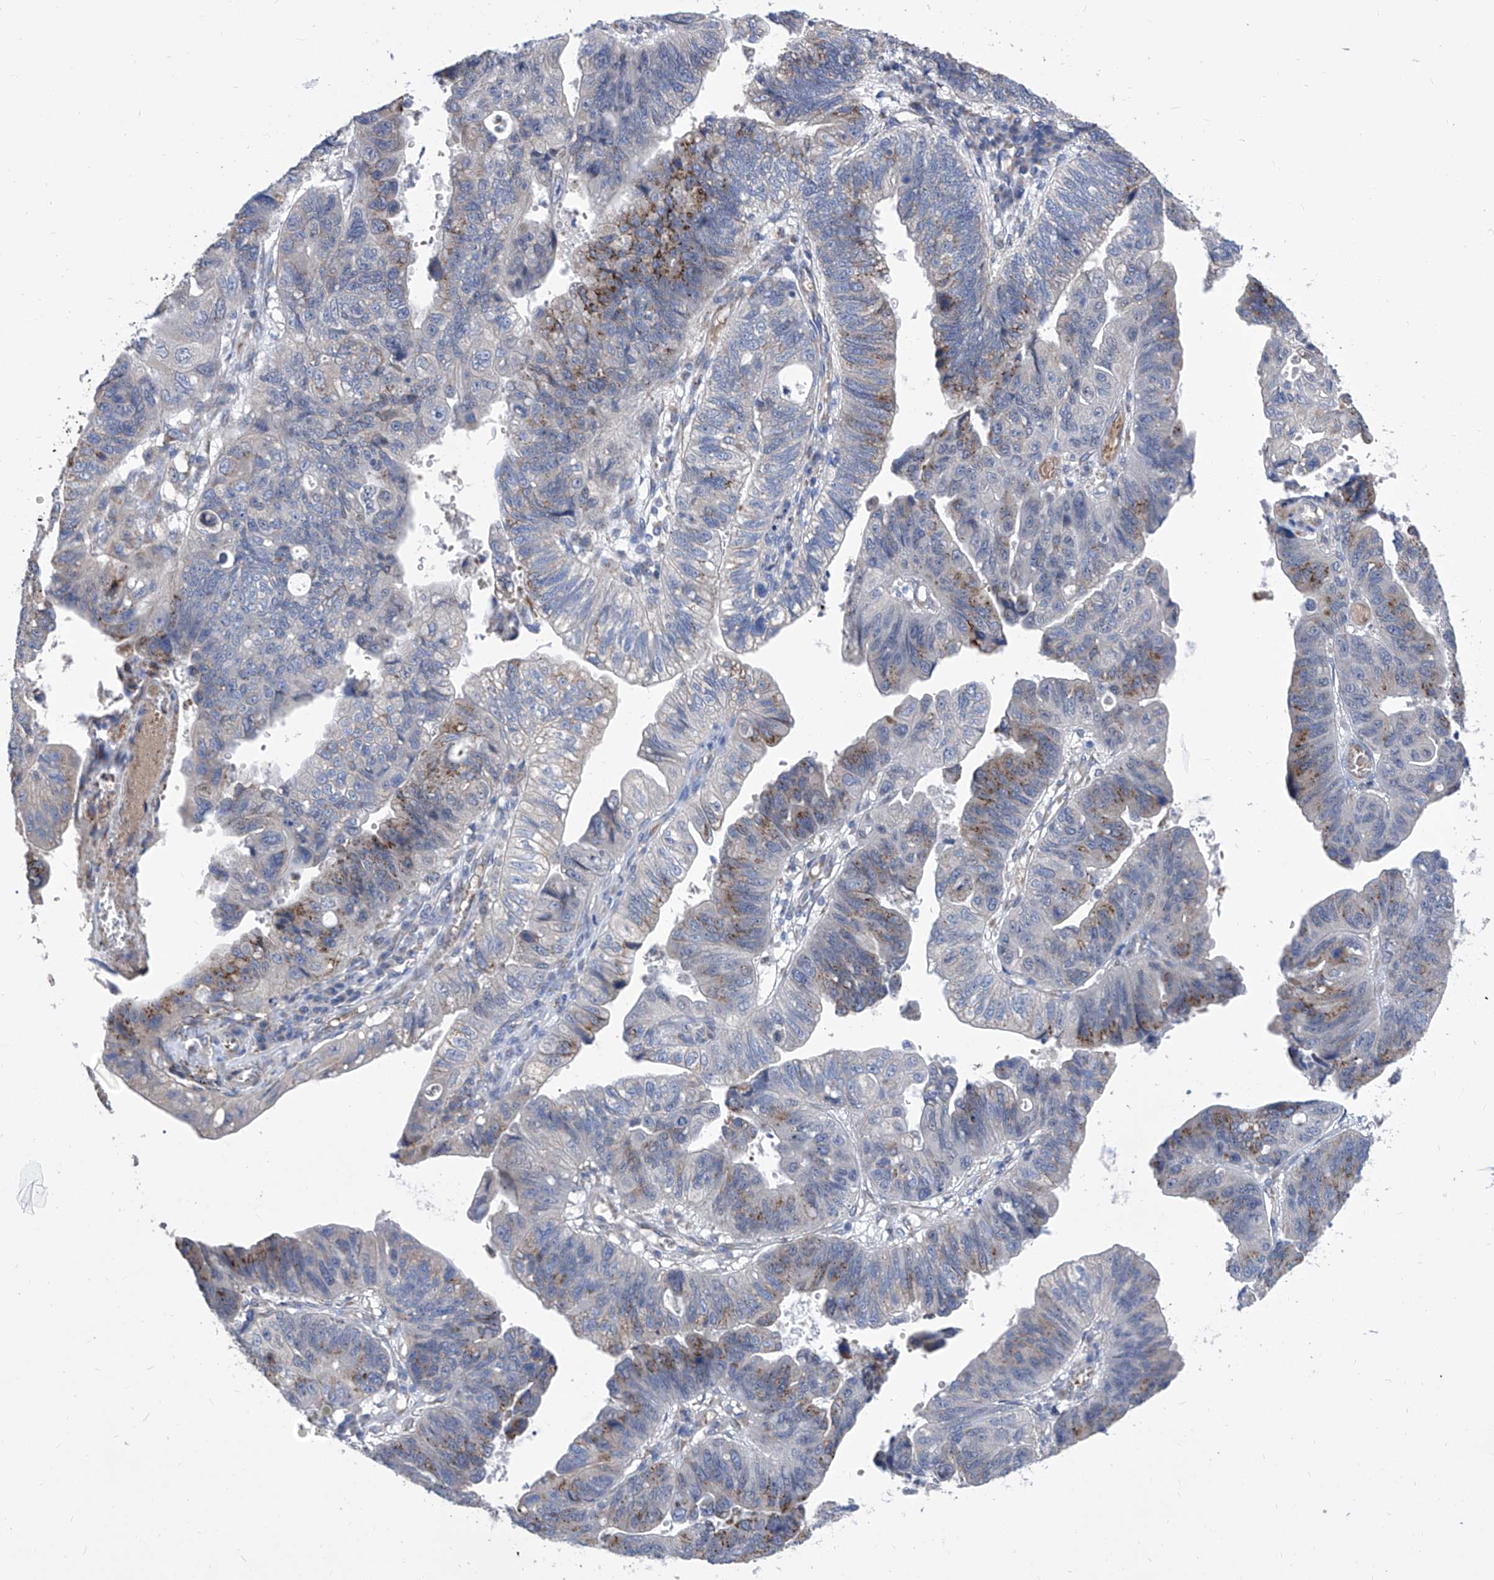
{"staining": {"intensity": "moderate", "quantity": "25%-75%", "location": "cytoplasmic/membranous"}, "tissue": "stomach cancer", "cell_type": "Tumor cells", "image_type": "cancer", "snomed": [{"axis": "morphology", "description": "Adenocarcinoma, NOS"}, {"axis": "topography", "description": "Stomach"}], "caption": "IHC histopathology image of neoplastic tissue: human stomach cancer stained using IHC reveals medium levels of moderate protein expression localized specifically in the cytoplasmic/membranous of tumor cells, appearing as a cytoplasmic/membranous brown color.", "gene": "TJAP1", "patient": {"sex": "male", "age": 59}}